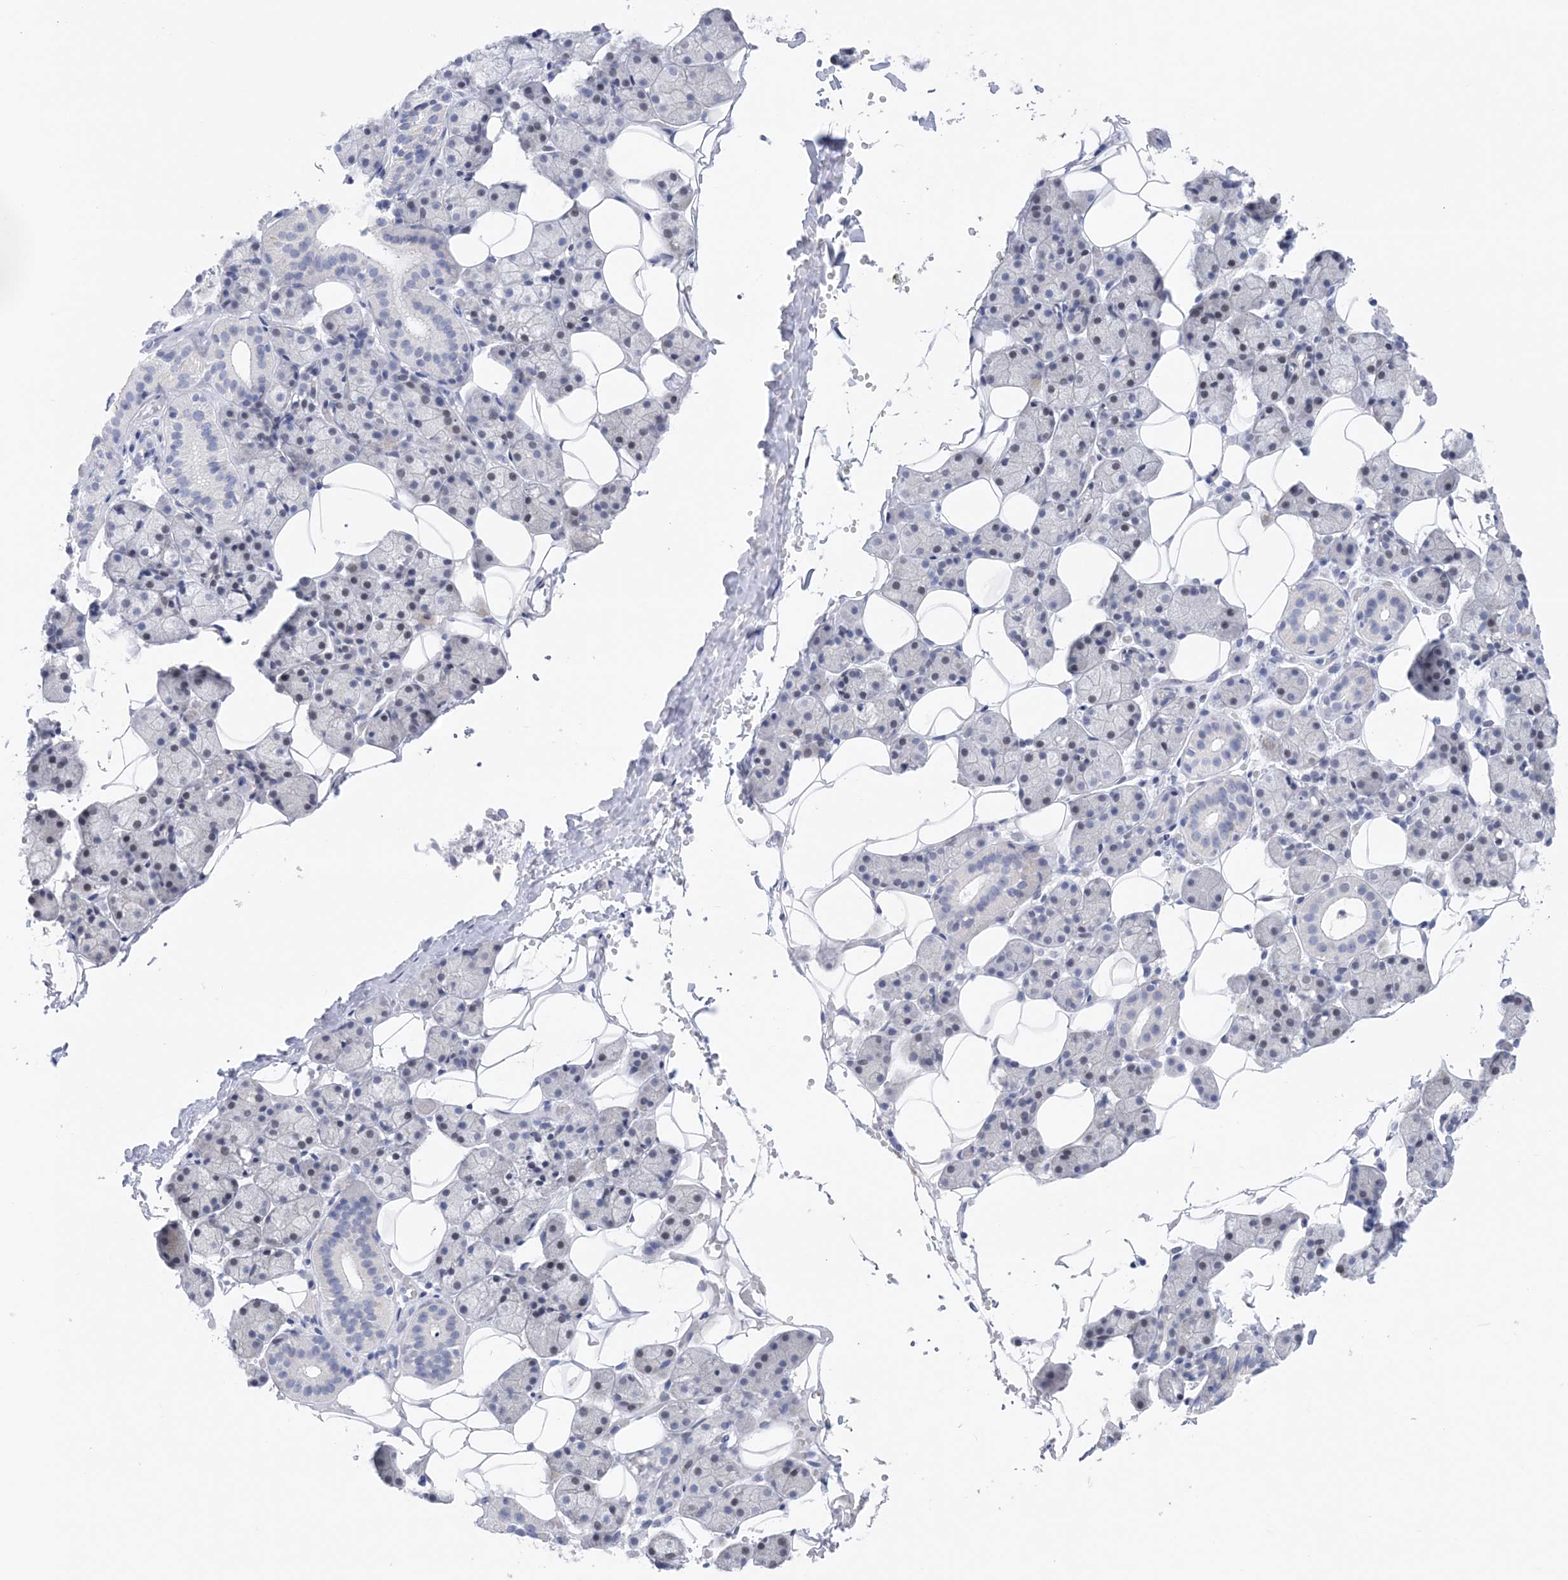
{"staining": {"intensity": "negative", "quantity": "none", "location": "none"}, "tissue": "salivary gland", "cell_type": "Glandular cells", "image_type": "normal", "snomed": [{"axis": "morphology", "description": "Normal tissue, NOS"}, {"axis": "topography", "description": "Salivary gland"}], "caption": "IHC photomicrograph of unremarkable salivary gland: salivary gland stained with DAB (3,3'-diaminobenzidine) shows no significant protein staining in glandular cells.", "gene": "SH3YL1", "patient": {"sex": "female", "age": 33}}